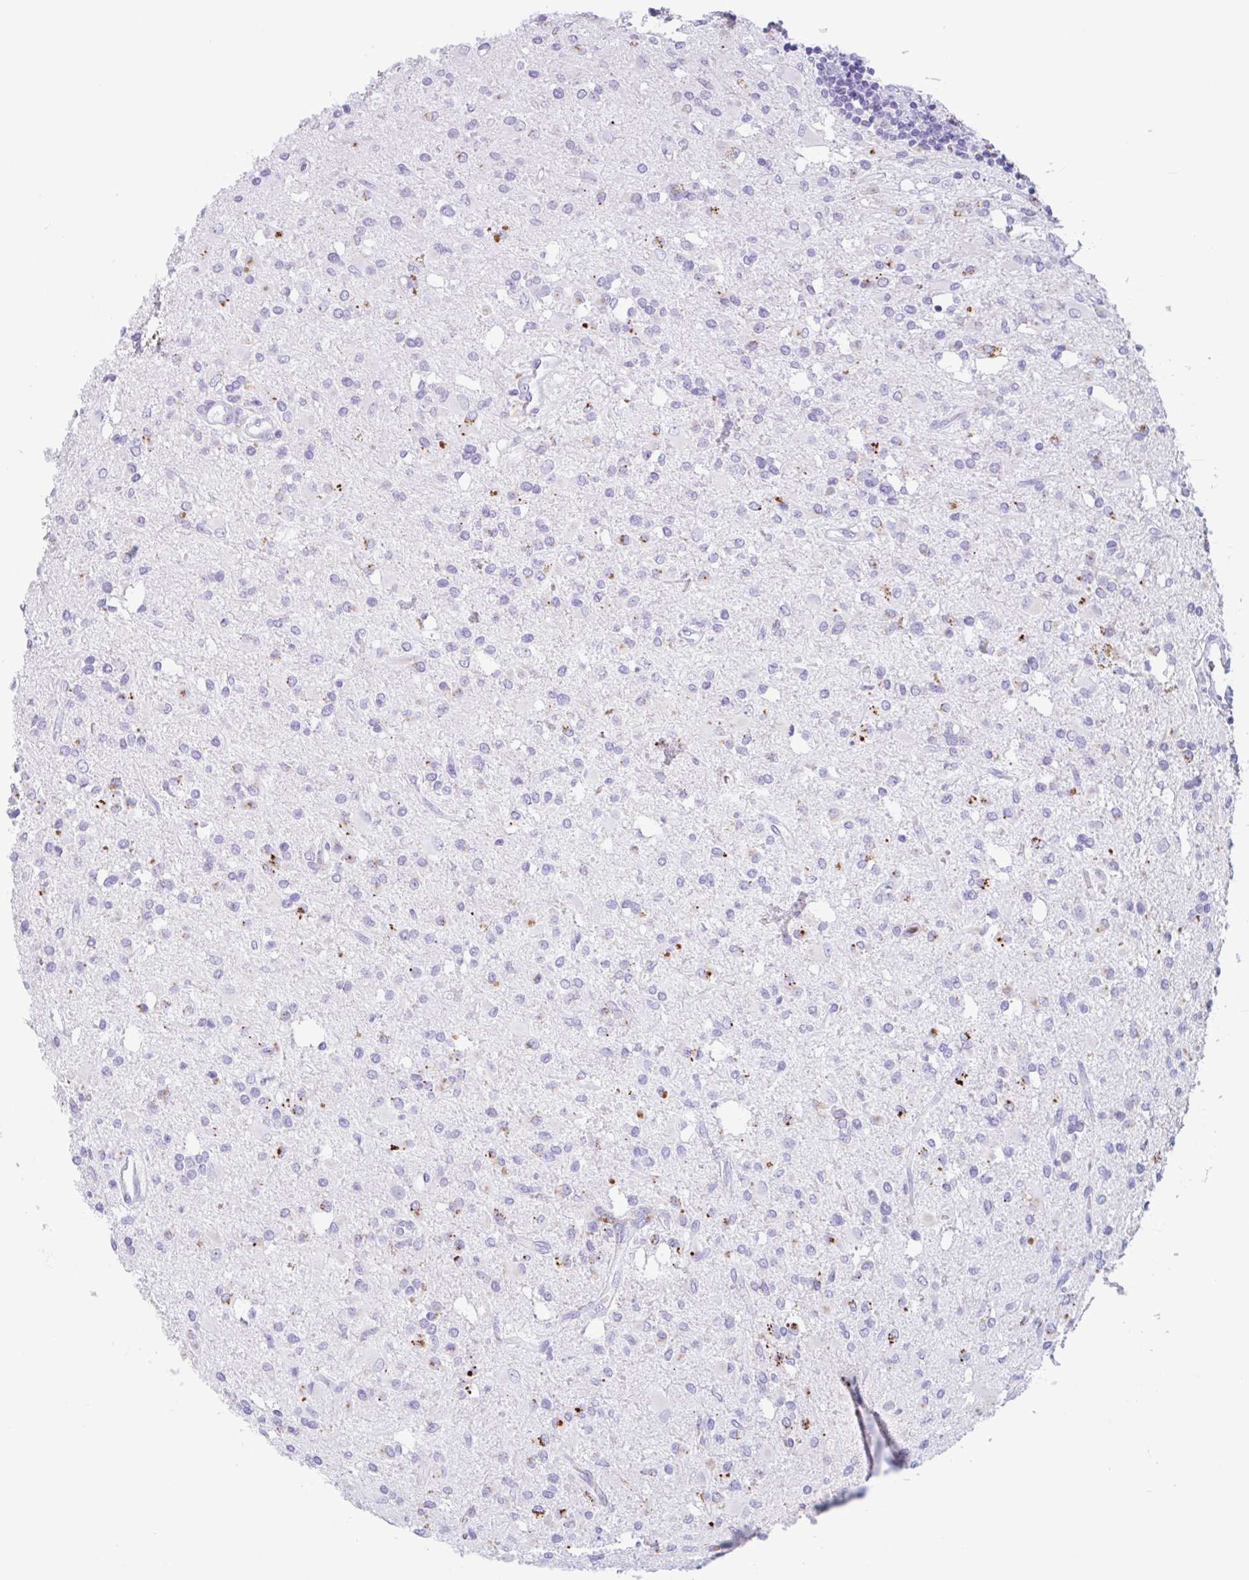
{"staining": {"intensity": "moderate", "quantity": "<25%", "location": "cytoplasmic/membranous"}, "tissue": "glioma", "cell_type": "Tumor cells", "image_type": "cancer", "snomed": [{"axis": "morphology", "description": "Glioma, malignant, Low grade"}, {"axis": "topography", "description": "Brain"}], "caption": "There is low levels of moderate cytoplasmic/membranous staining in tumor cells of malignant low-grade glioma, as demonstrated by immunohistochemical staining (brown color).", "gene": "DTWD2", "patient": {"sex": "female", "age": 33}}